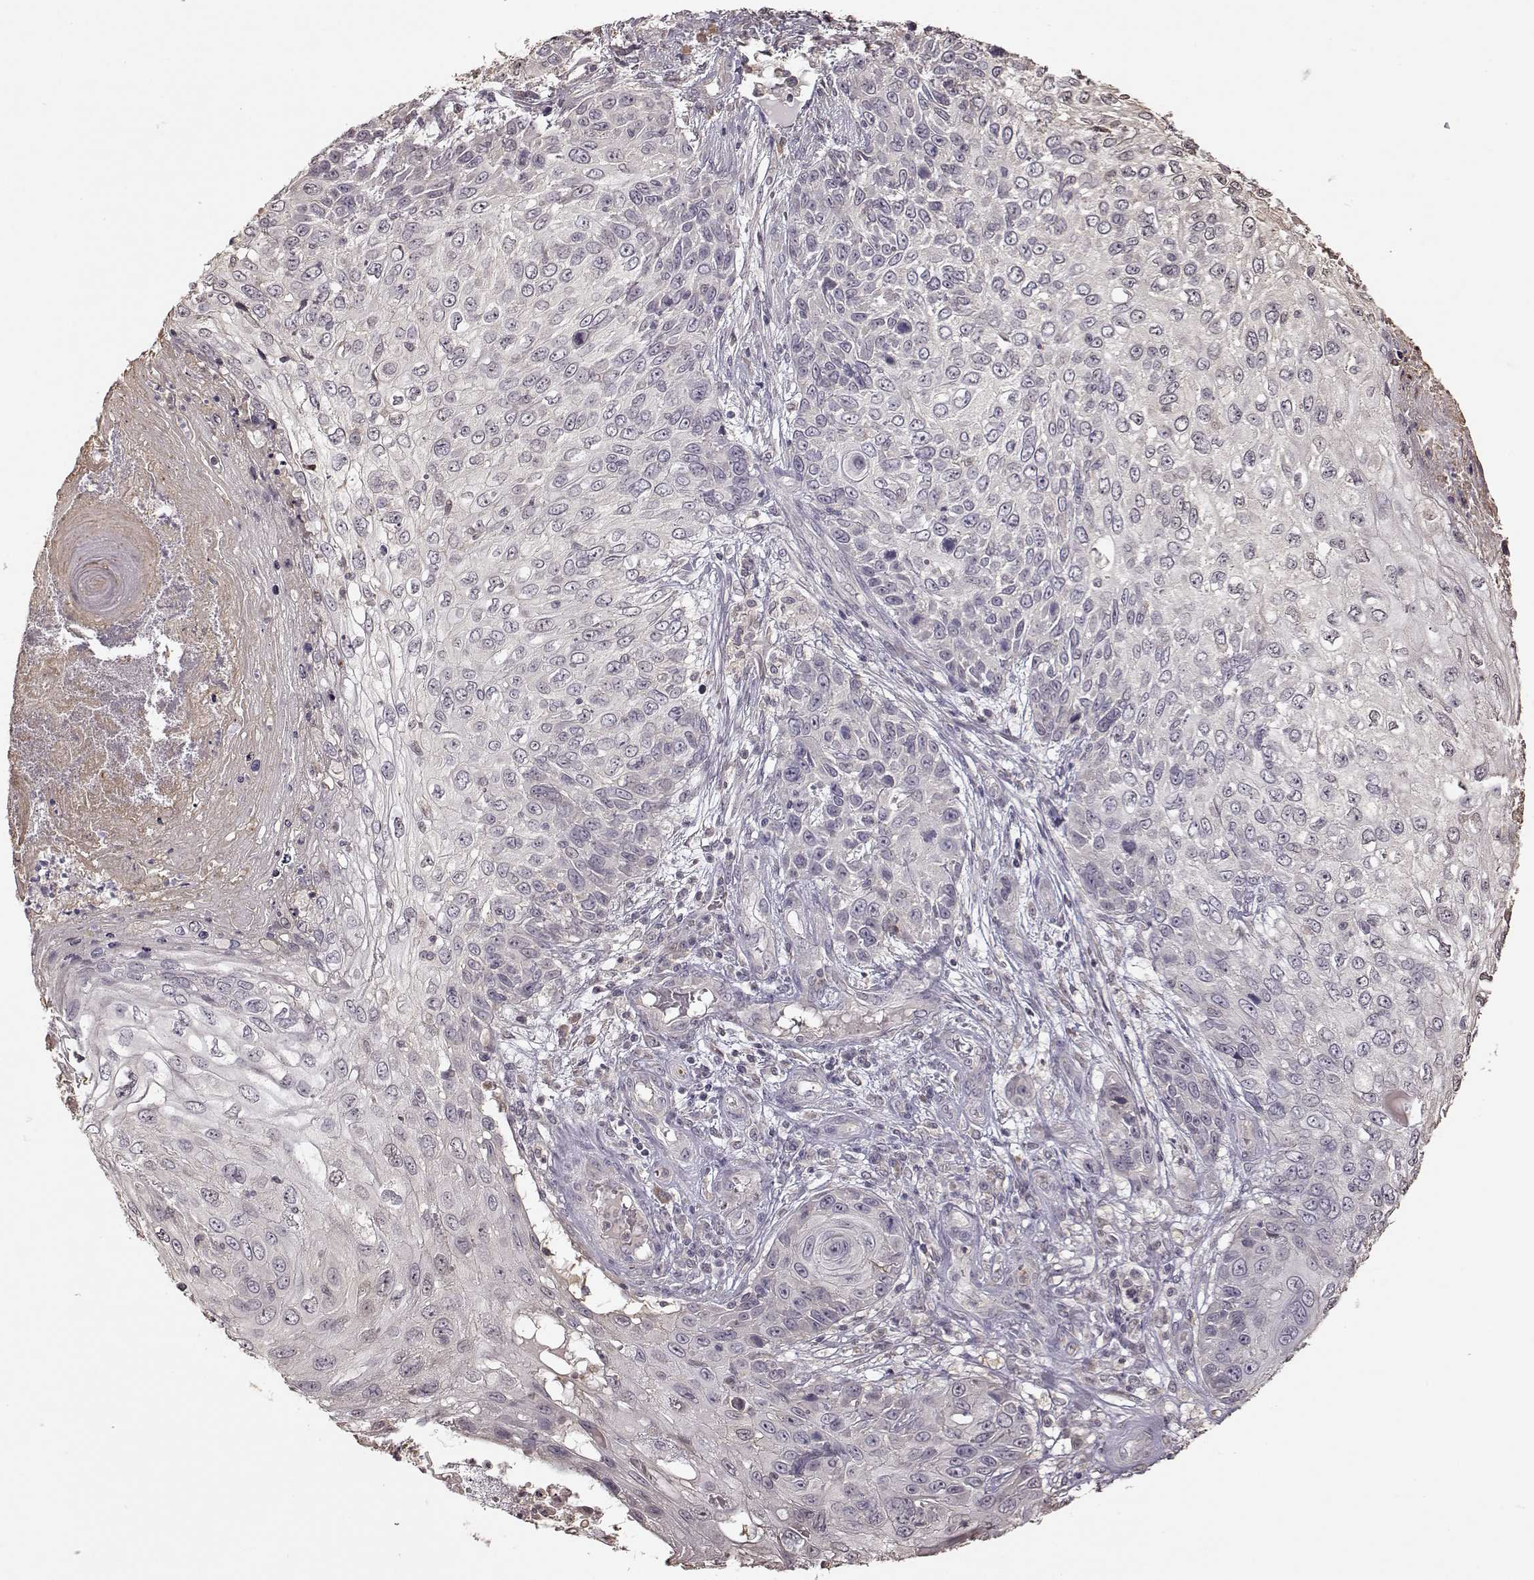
{"staining": {"intensity": "negative", "quantity": "none", "location": "none"}, "tissue": "skin cancer", "cell_type": "Tumor cells", "image_type": "cancer", "snomed": [{"axis": "morphology", "description": "Squamous cell carcinoma, NOS"}, {"axis": "topography", "description": "Skin"}], "caption": "Micrograph shows no protein positivity in tumor cells of skin squamous cell carcinoma tissue.", "gene": "CRB1", "patient": {"sex": "male", "age": 92}}